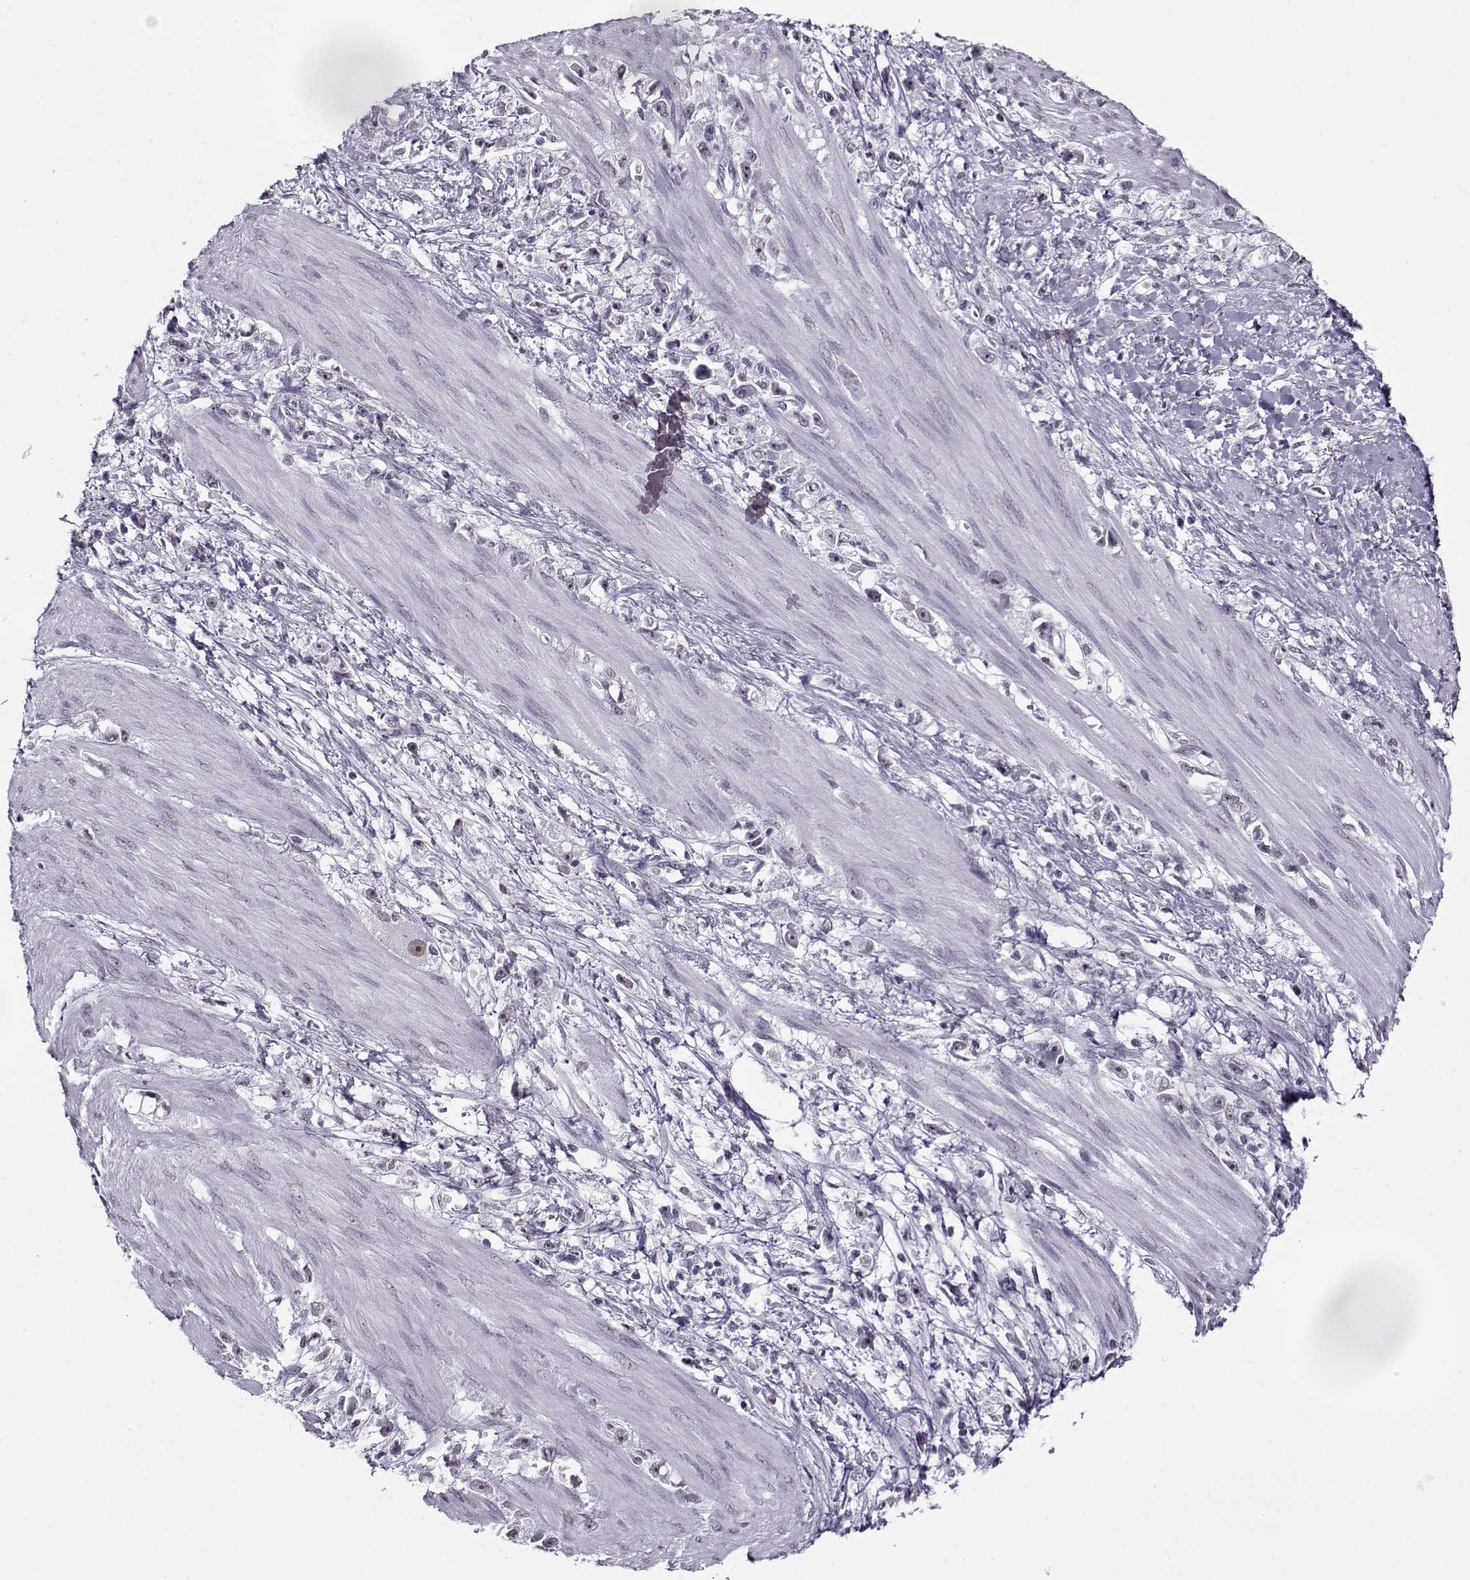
{"staining": {"intensity": "negative", "quantity": "none", "location": "none"}, "tissue": "stomach cancer", "cell_type": "Tumor cells", "image_type": "cancer", "snomed": [{"axis": "morphology", "description": "Adenocarcinoma, NOS"}, {"axis": "topography", "description": "Stomach"}], "caption": "IHC of human stomach adenocarcinoma displays no positivity in tumor cells. (Brightfield microscopy of DAB immunohistochemistry at high magnification).", "gene": "PRMT8", "patient": {"sex": "female", "age": 59}}